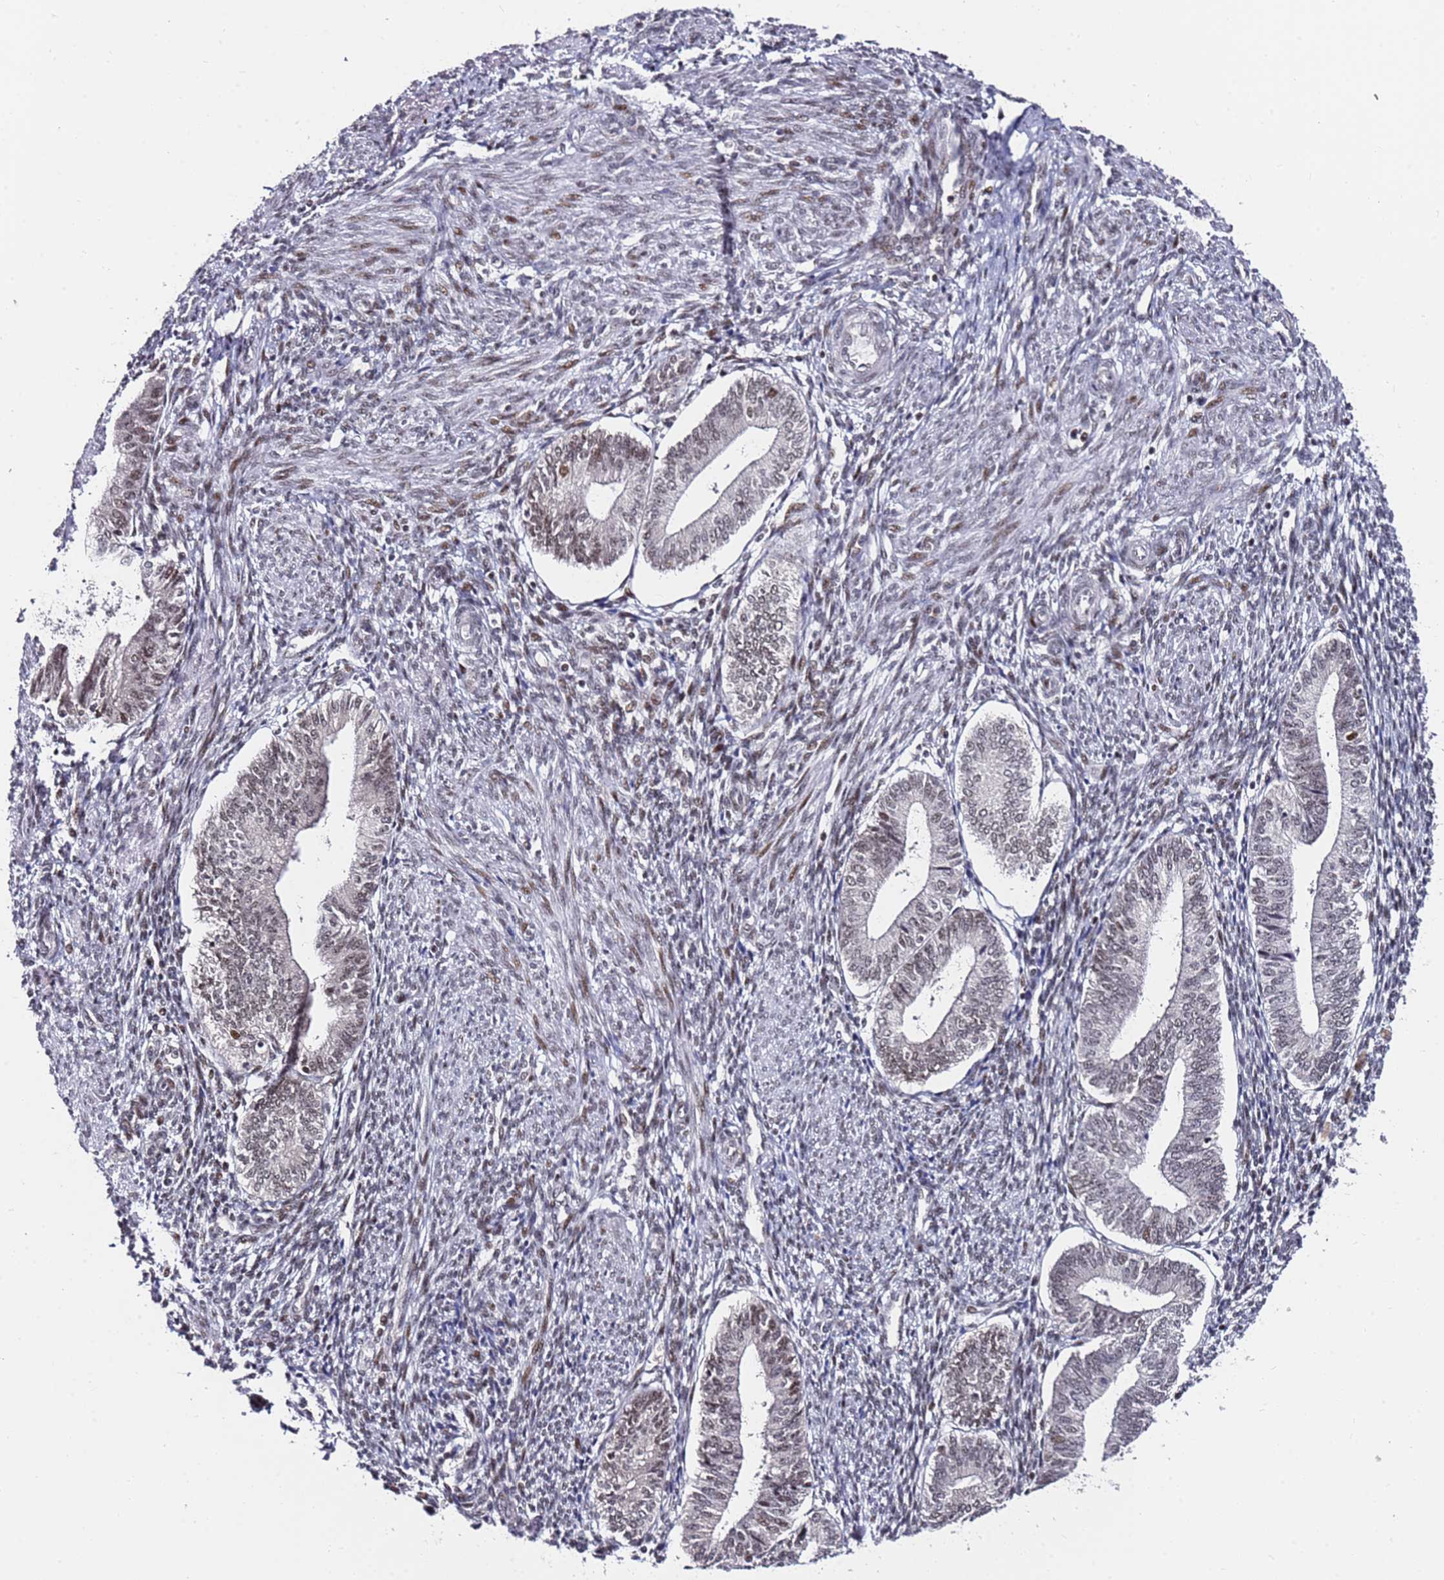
{"staining": {"intensity": "weak", "quantity": "25%-75%", "location": "nuclear"}, "tissue": "endometrium", "cell_type": "Cells in endometrial stroma", "image_type": "normal", "snomed": [{"axis": "morphology", "description": "Normal tissue, NOS"}, {"axis": "topography", "description": "Endometrium"}], "caption": "Cells in endometrial stroma demonstrate low levels of weak nuclear staining in about 25%-75% of cells in benign endometrium. (DAB (3,3'-diaminobenzidine) IHC, brown staining for protein, blue staining for nuclei).", "gene": "FCF1", "patient": {"sex": "female", "age": 34}}